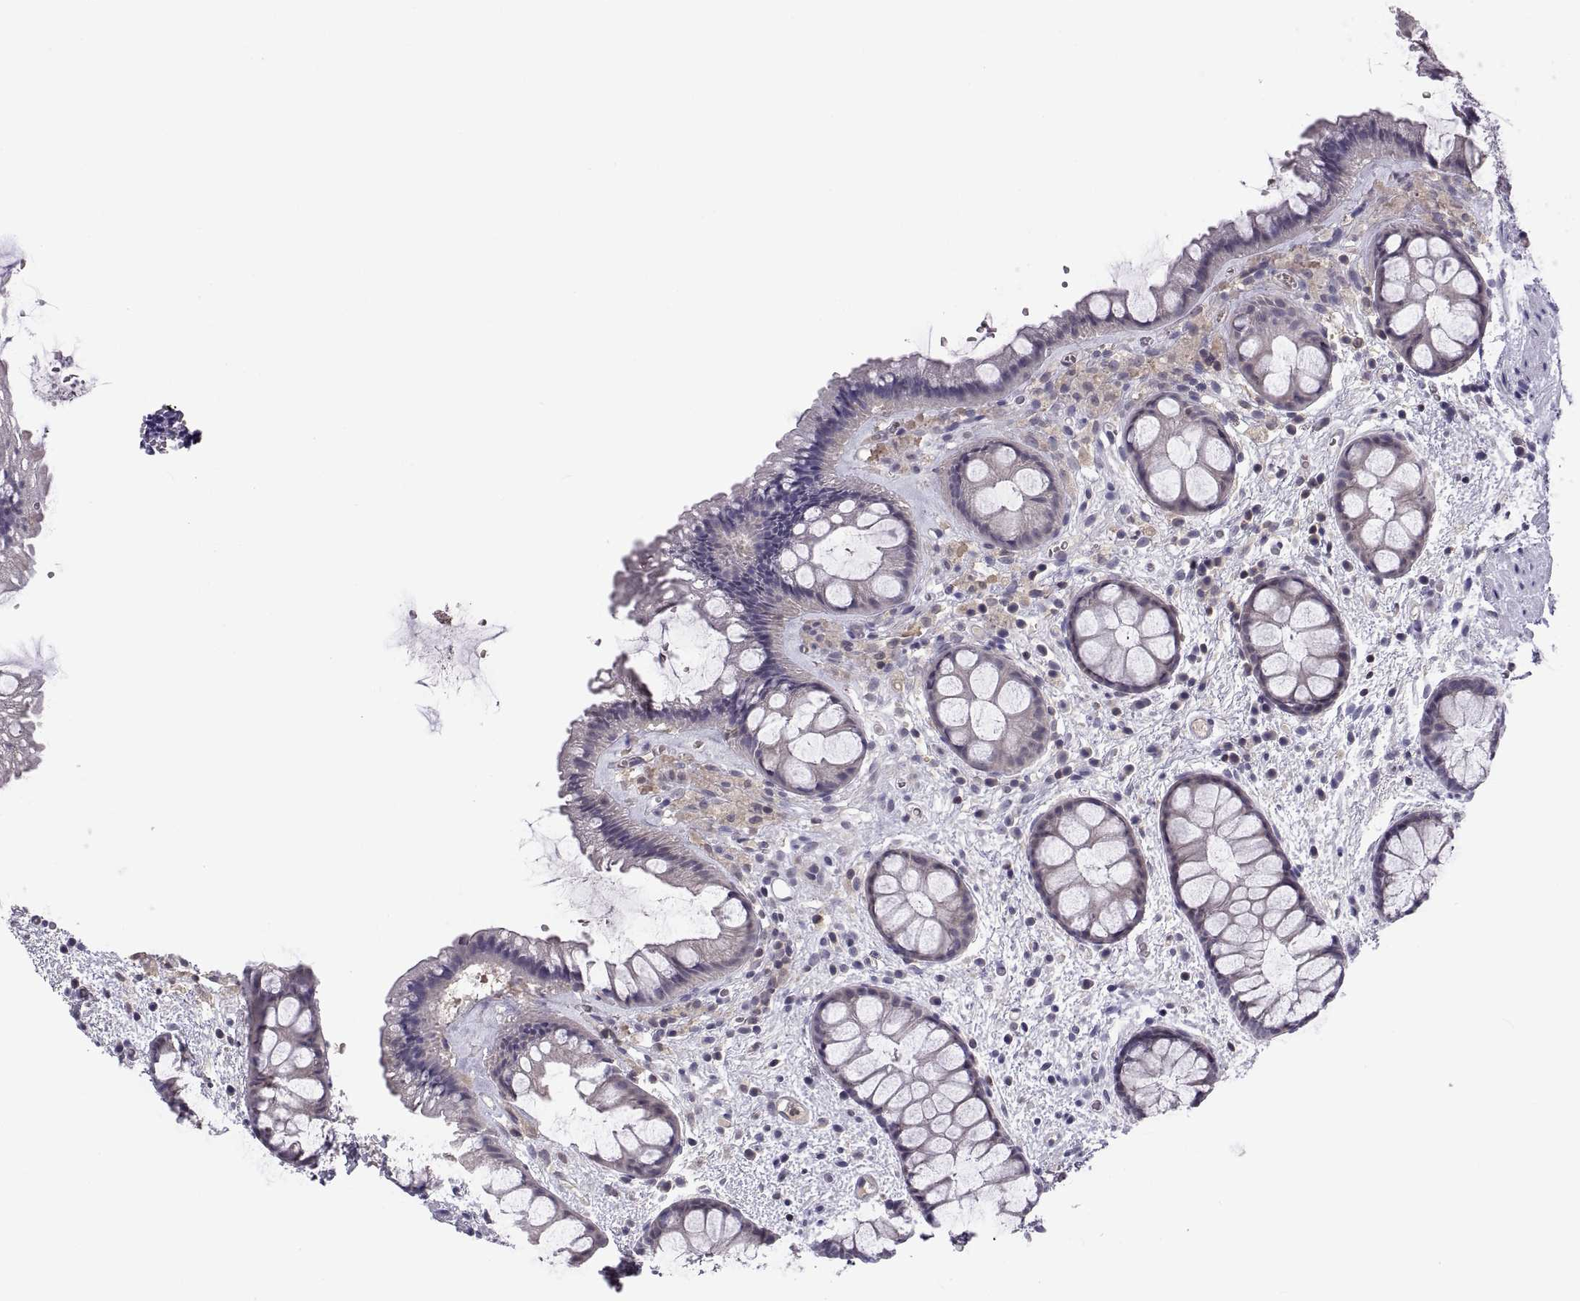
{"staining": {"intensity": "negative", "quantity": "none", "location": "none"}, "tissue": "rectum", "cell_type": "Glandular cells", "image_type": "normal", "snomed": [{"axis": "morphology", "description": "Normal tissue, NOS"}, {"axis": "topography", "description": "Rectum"}], "caption": "Immunohistochemistry of unremarkable rectum exhibits no expression in glandular cells.", "gene": "FGF9", "patient": {"sex": "female", "age": 62}}